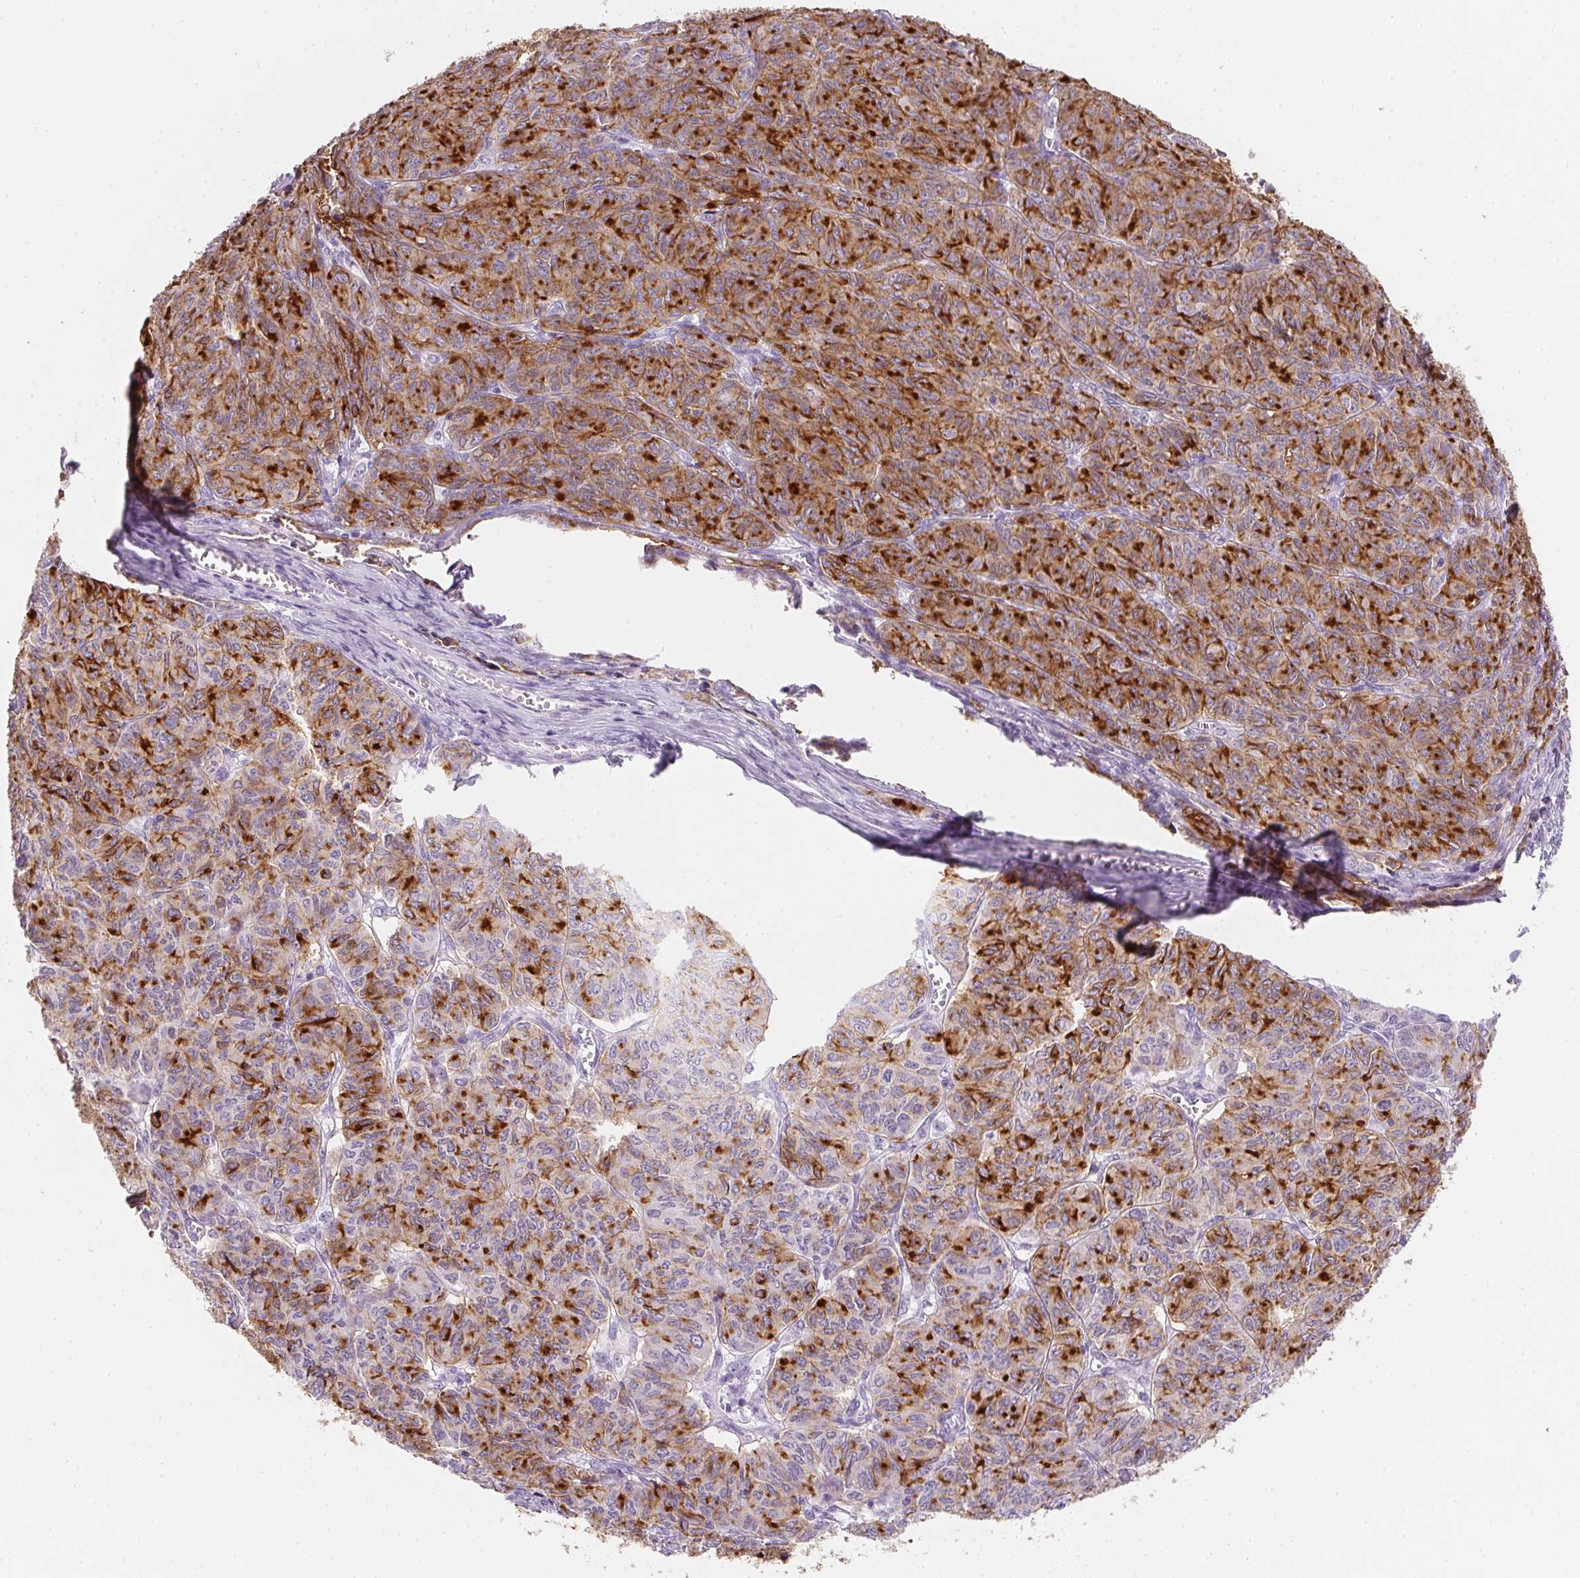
{"staining": {"intensity": "strong", "quantity": "25%-75%", "location": "cytoplasmic/membranous"}, "tissue": "ovarian cancer", "cell_type": "Tumor cells", "image_type": "cancer", "snomed": [{"axis": "morphology", "description": "Carcinoma, endometroid"}, {"axis": "topography", "description": "Ovary"}], "caption": "Endometroid carcinoma (ovarian) was stained to show a protein in brown. There is high levels of strong cytoplasmic/membranous positivity in about 25%-75% of tumor cells.", "gene": "AQP5", "patient": {"sex": "female", "age": 80}}